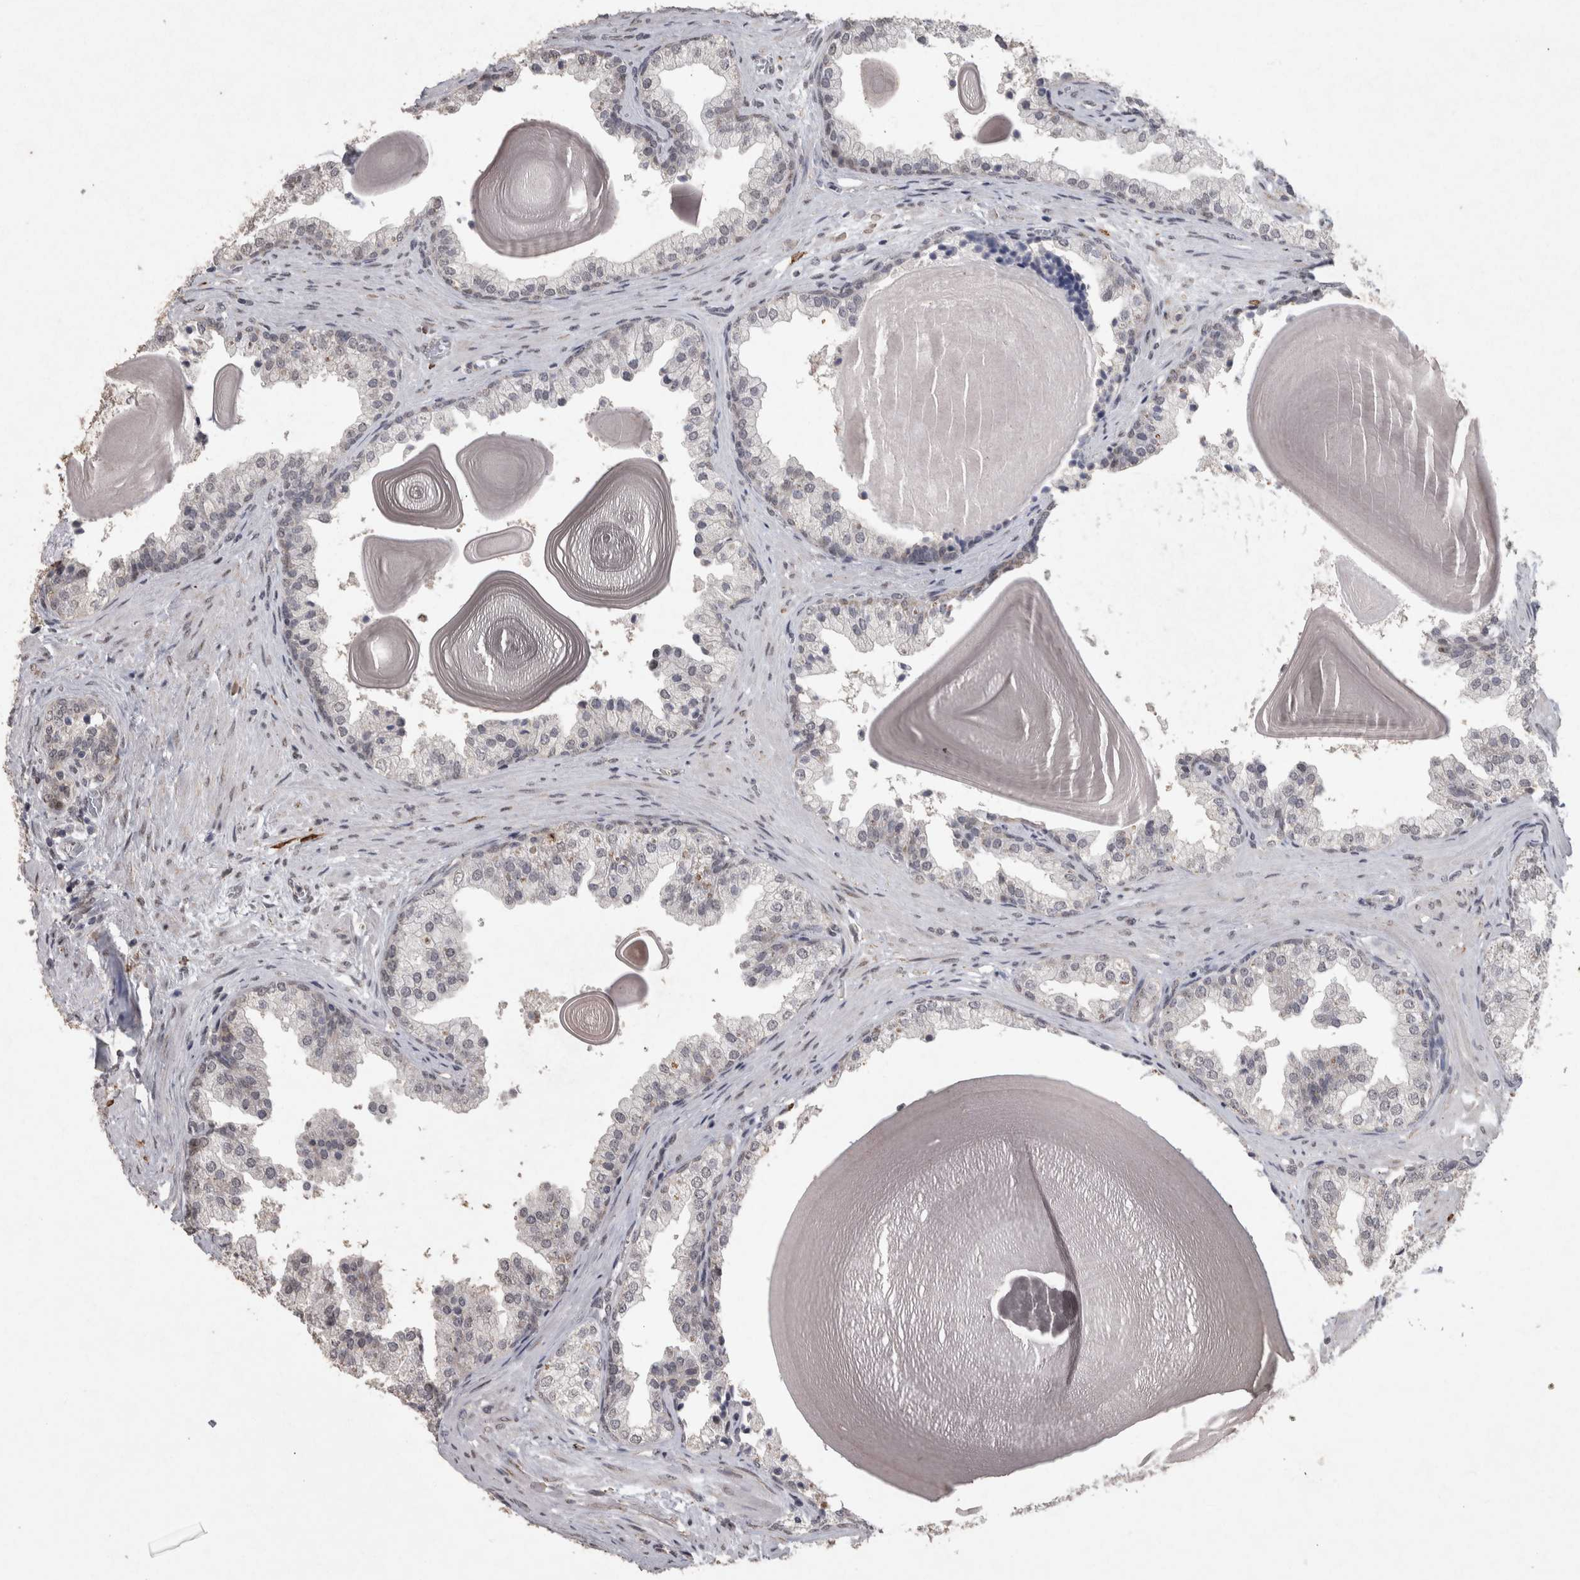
{"staining": {"intensity": "negative", "quantity": "none", "location": "none"}, "tissue": "prostate", "cell_type": "Glandular cells", "image_type": "normal", "snomed": [{"axis": "morphology", "description": "Normal tissue, NOS"}, {"axis": "topography", "description": "Prostate"}], "caption": "Immunohistochemistry of unremarkable human prostate exhibits no expression in glandular cells.", "gene": "MEP1A", "patient": {"sex": "male", "age": 48}}